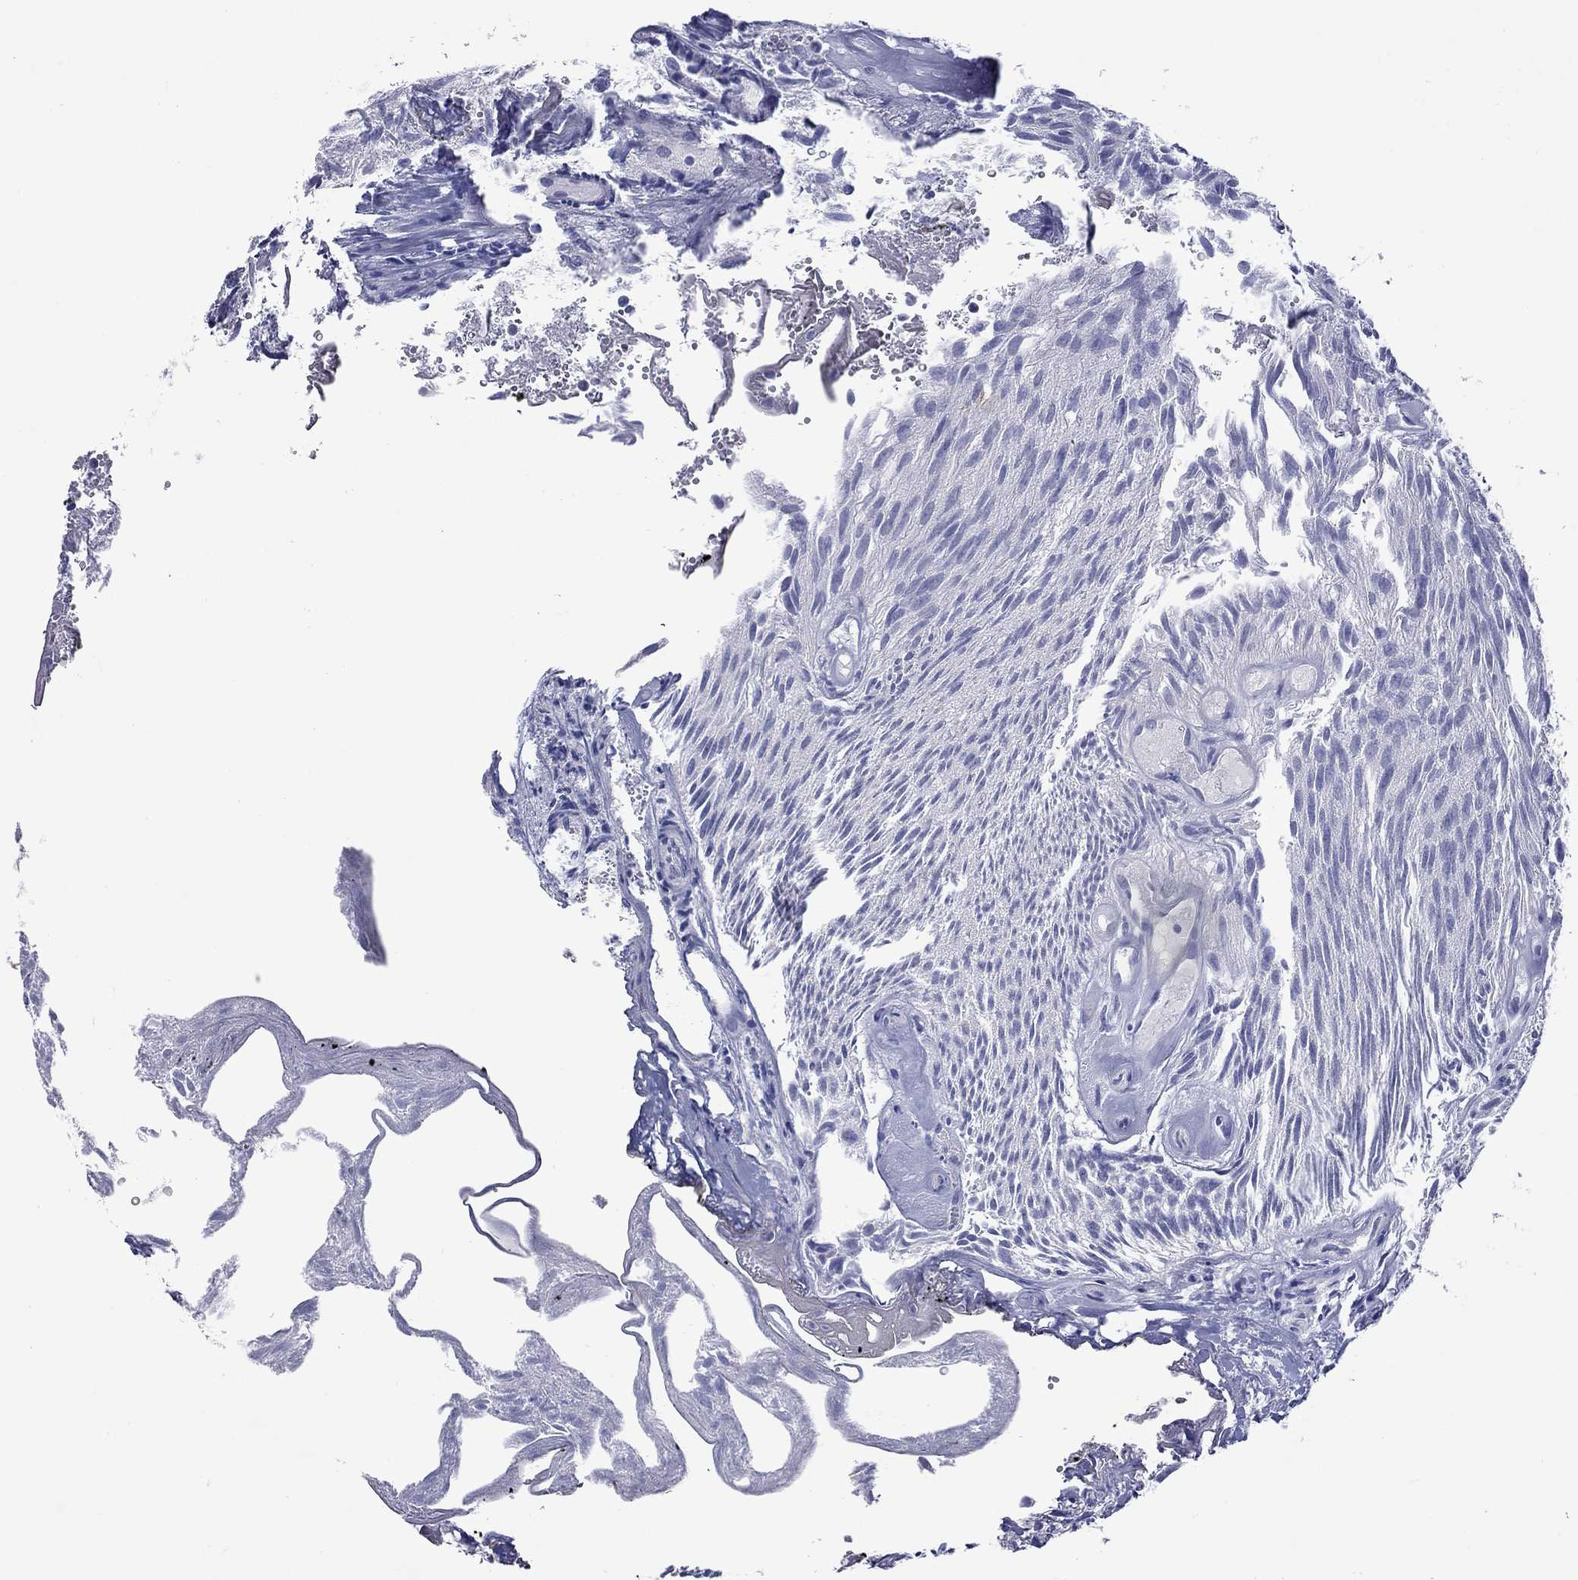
{"staining": {"intensity": "negative", "quantity": "none", "location": "none"}, "tissue": "urothelial cancer", "cell_type": "Tumor cells", "image_type": "cancer", "snomed": [{"axis": "morphology", "description": "Urothelial carcinoma, Low grade"}, {"axis": "topography", "description": "Urinary bladder"}], "caption": "Immunohistochemistry (IHC) micrograph of urothelial cancer stained for a protein (brown), which reveals no staining in tumor cells. Brightfield microscopy of IHC stained with DAB (brown) and hematoxylin (blue), captured at high magnification.", "gene": "CTNNBIP1", "patient": {"sex": "female", "age": 87}}